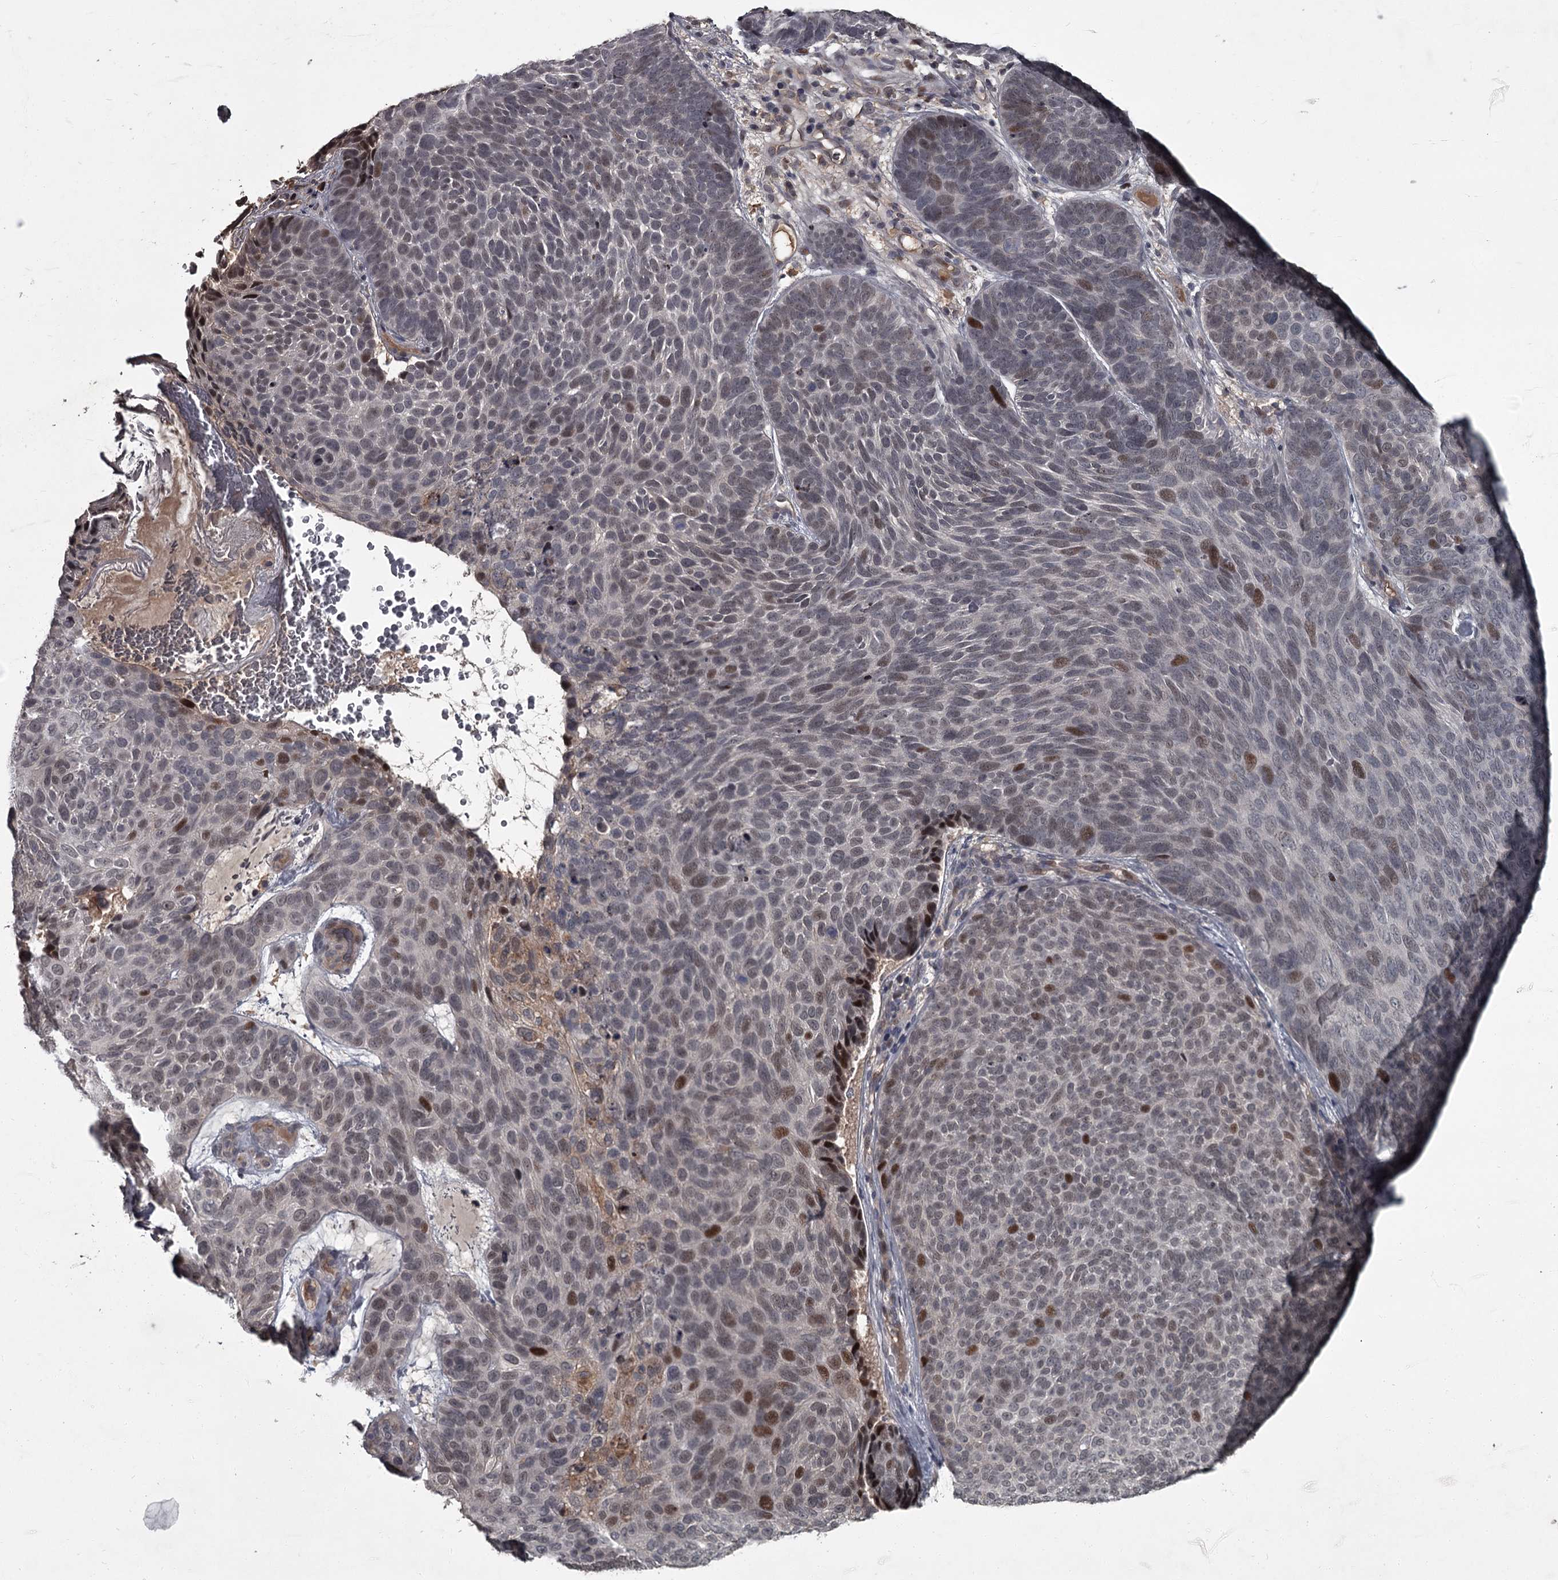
{"staining": {"intensity": "weak", "quantity": ">75%", "location": "nuclear"}, "tissue": "skin cancer", "cell_type": "Tumor cells", "image_type": "cancer", "snomed": [{"axis": "morphology", "description": "Basal cell carcinoma"}, {"axis": "topography", "description": "Skin"}], "caption": "Immunohistochemical staining of human skin cancer (basal cell carcinoma) demonstrates low levels of weak nuclear staining in about >75% of tumor cells.", "gene": "FLVCR2", "patient": {"sex": "male", "age": 85}}